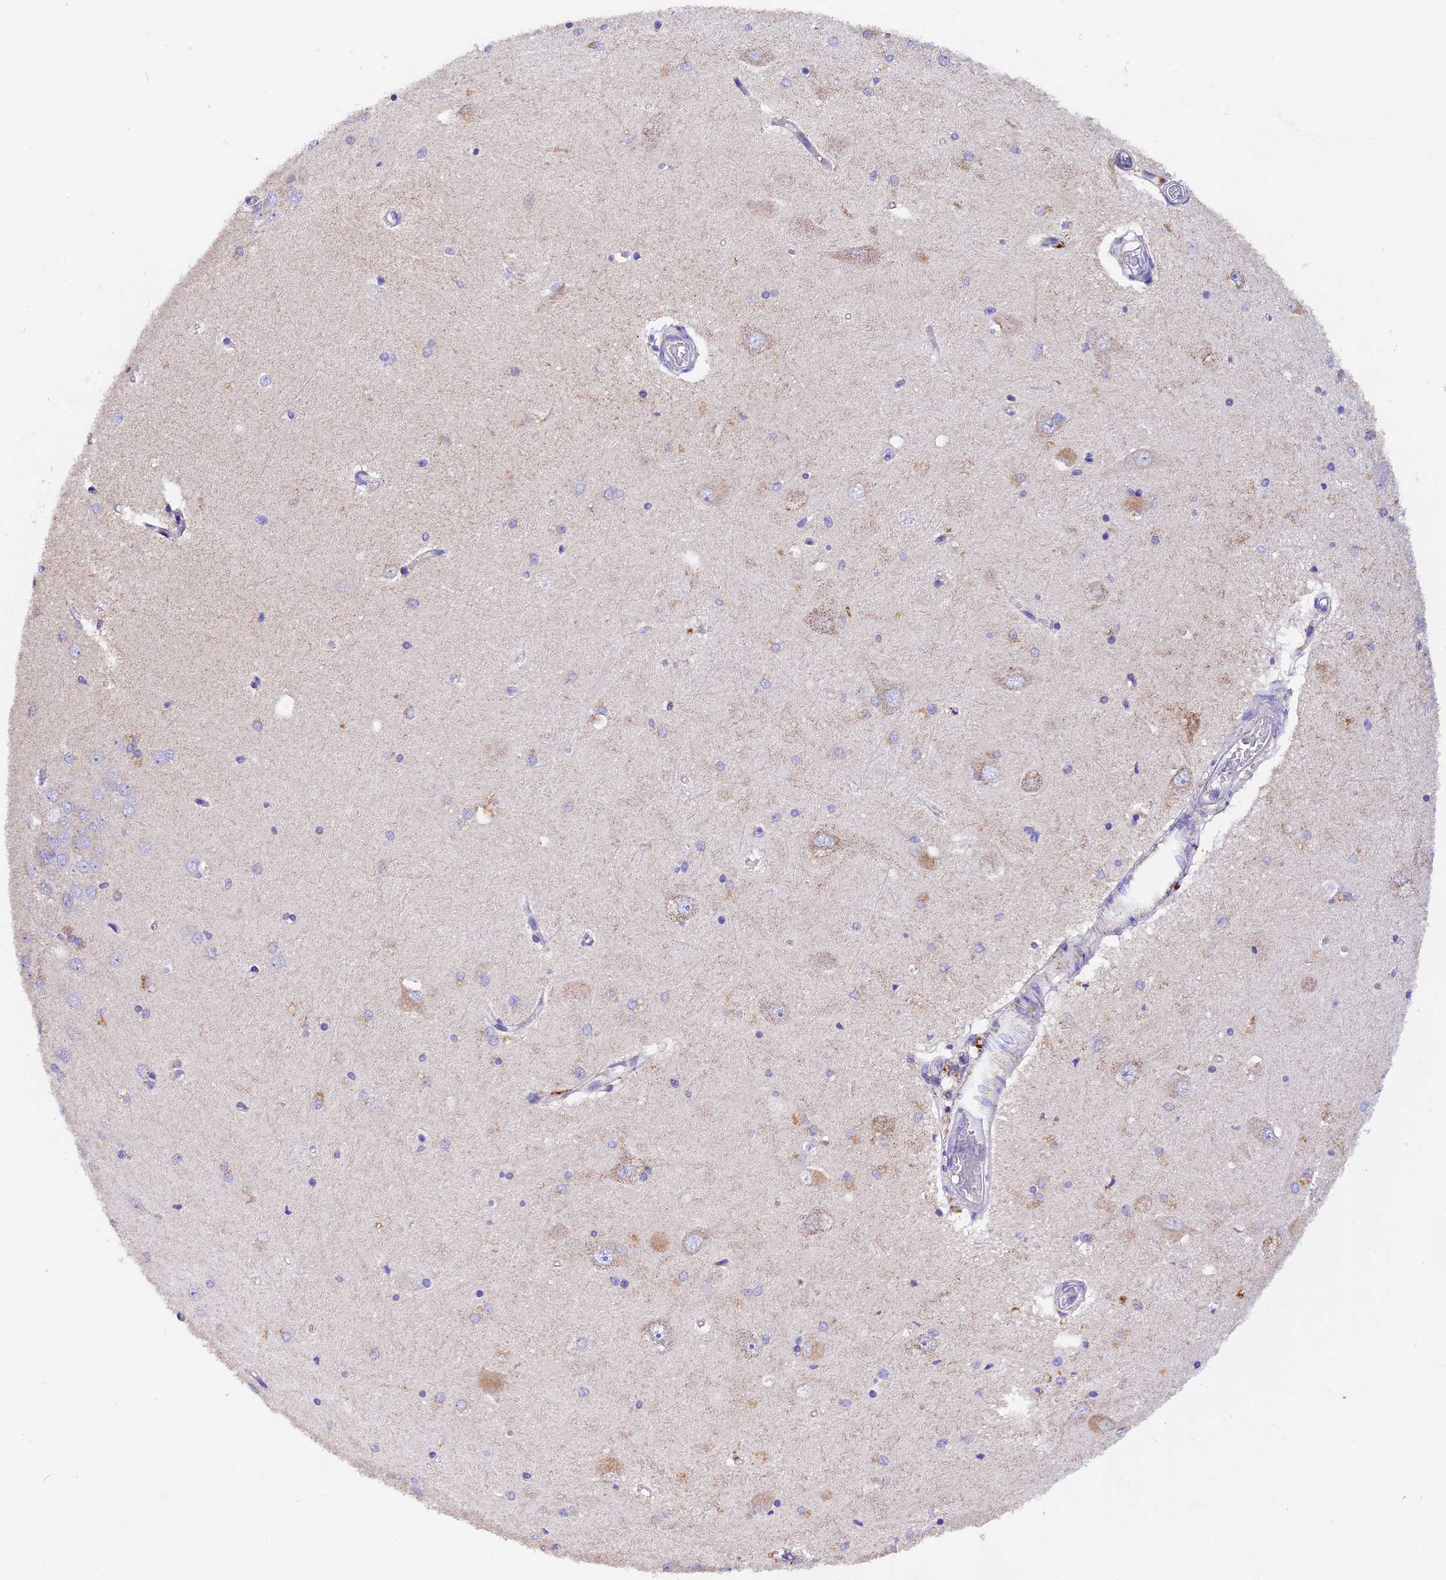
{"staining": {"intensity": "negative", "quantity": "none", "location": "none"}, "tissue": "hippocampus", "cell_type": "Glial cells", "image_type": "normal", "snomed": [{"axis": "morphology", "description": "Normal tissue, NOS"}, {"axis": "topography", "description": "Hippocampus"}], "caption": "High power microscopy image of an immunohistochemistry photomicrograph of benign hippocampus, revealing no significant positivity in glial cells. Nuclei are stained in blue.", "gene": "SIX5", "patient": {"sex": "male", "age": 45}}